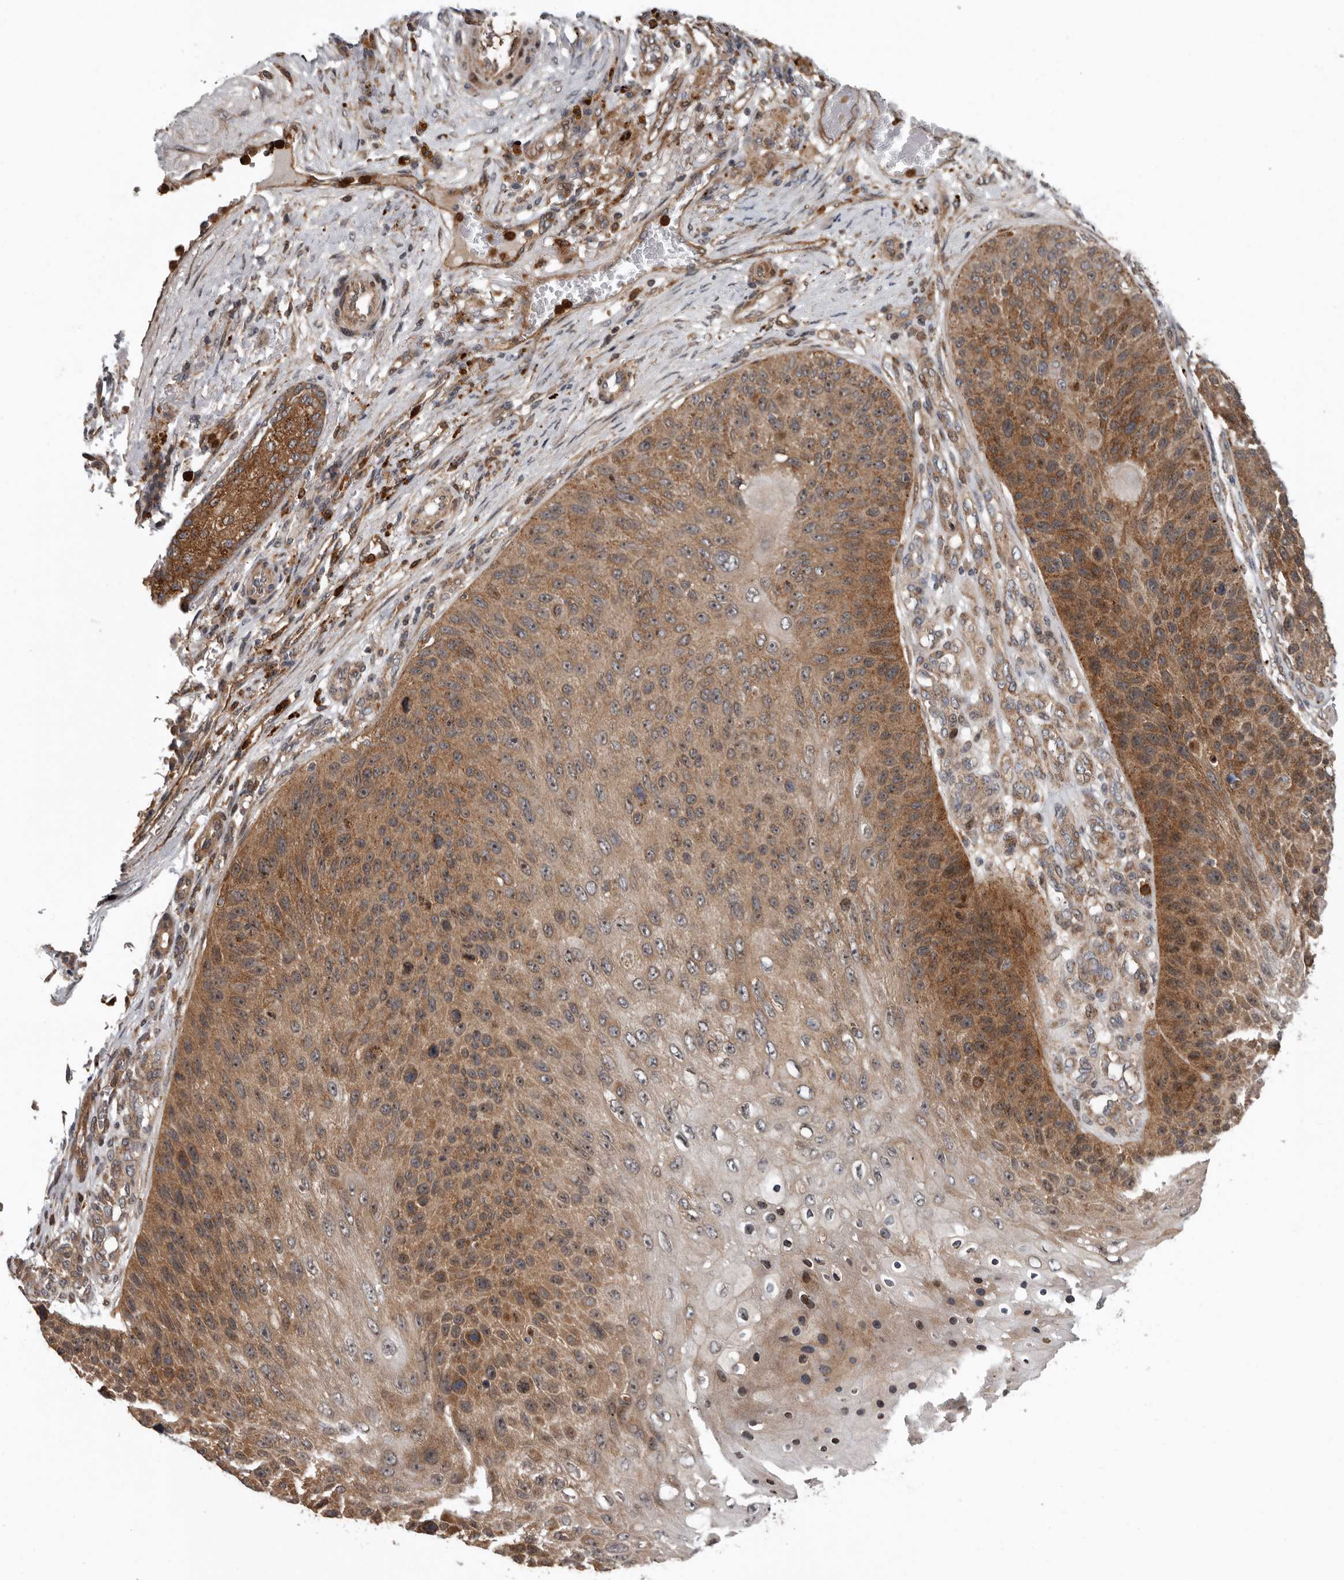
{"staining": {"intensity": "moderate", "quantity": ">75%", "location": "cytoplasmic/membranous"}, "tissue": "skin cancer", "cell_type": "Tumor cells", "image_type": "cancer", "snomed": [{"axis": "morphology", "description": "Squamous cell carcinoma, NOS"}, {"axis": "topography", "description": "Skin"}], "caption": "Immunohistochemical staining of human skin squamous cell carcinoma reveals moderate cytoplasmic/membranous protein positivity in approximately >75% of tumor cells.", "gene": "FGFR4", "patient": {"sex": "female", "age": 88}}